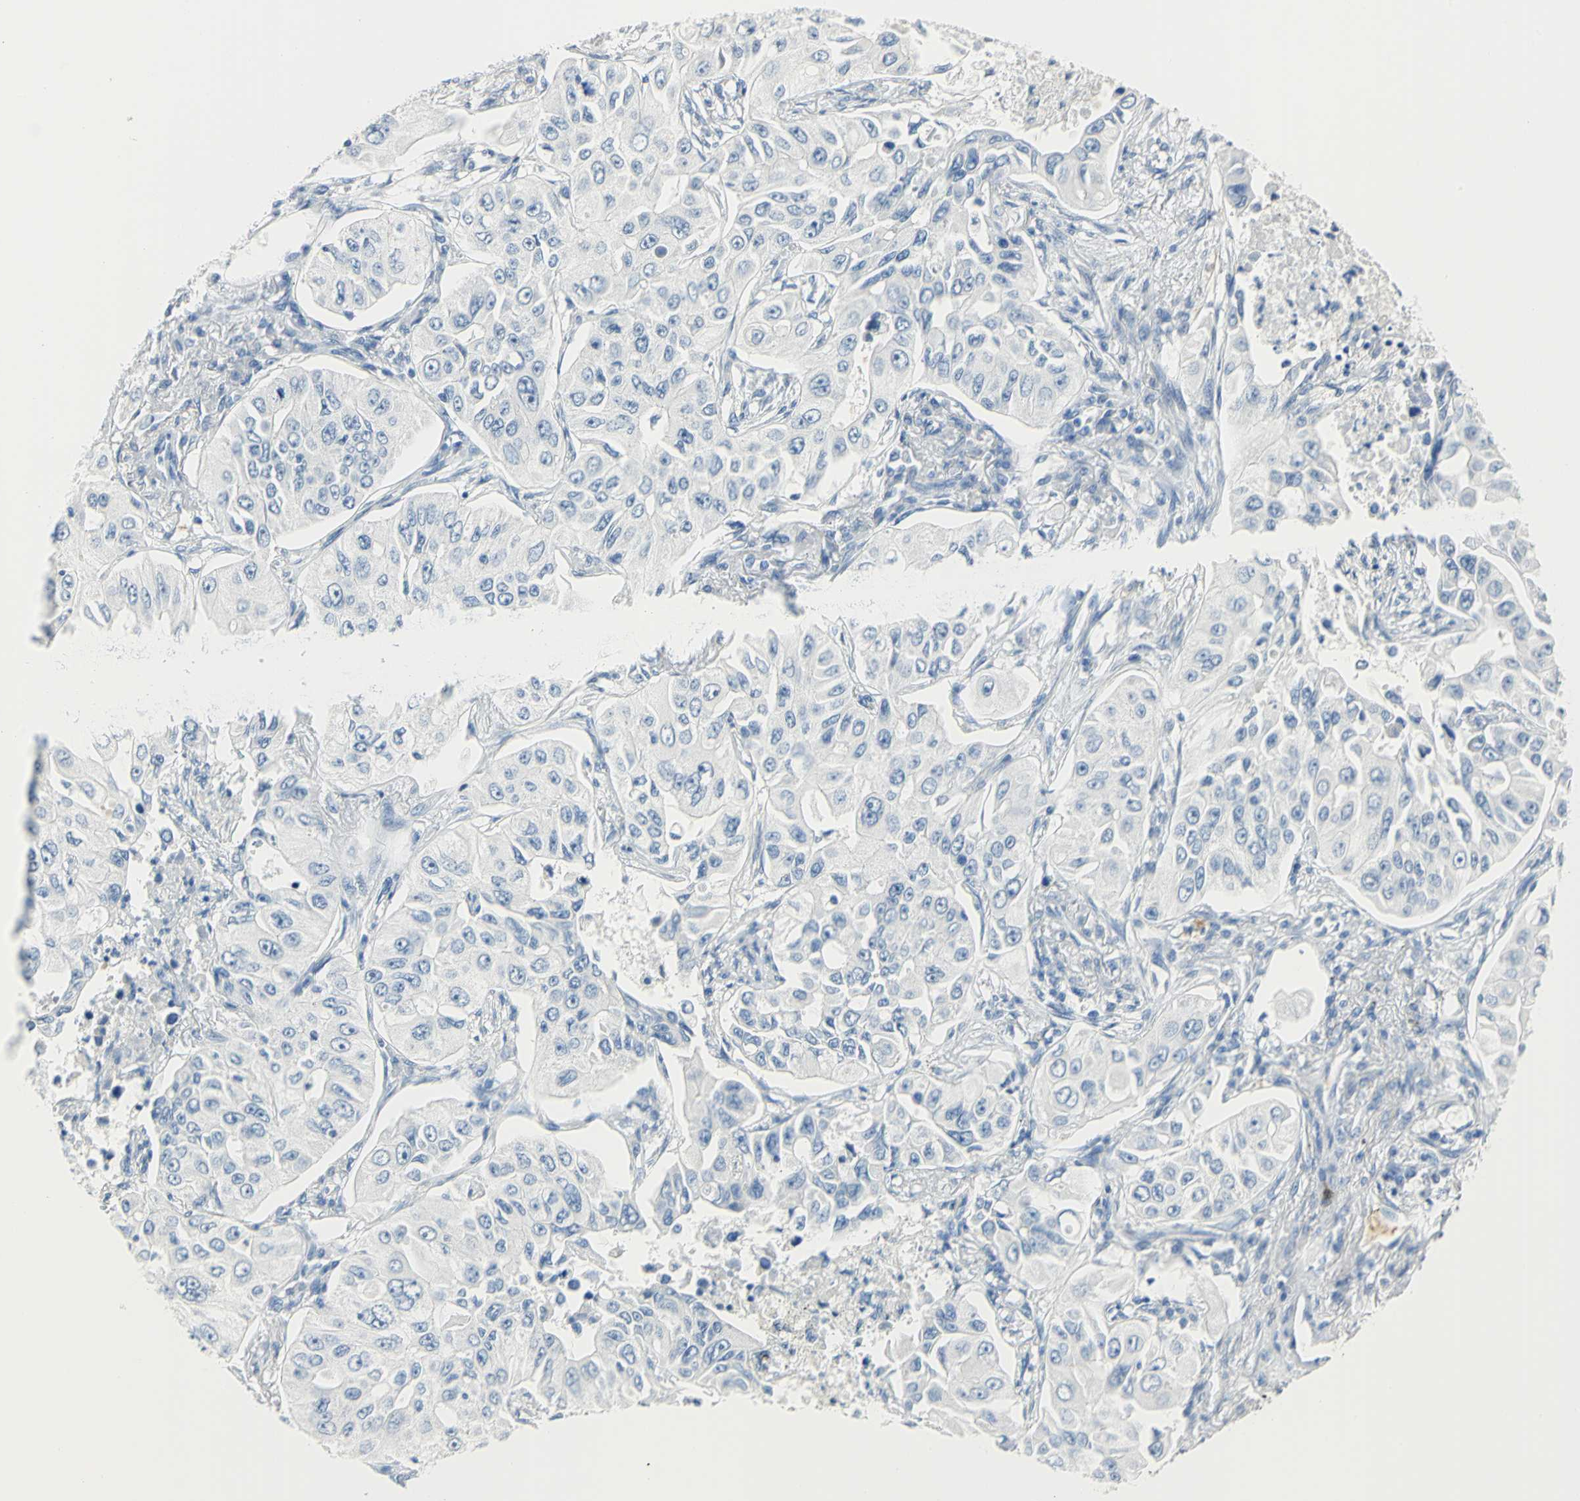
{"staining": {"intensity": "negative", "quantity": "none", "location": "none"}, "tissue": "lung cancer", "cell_type": "Tumor cells", "image_type": "cancer", "snomed": [{"axis": "morphology", "description": "Adenocarcinoma, NOS"}, {"axis": "topography", "description": "Lung"}], "caption": "An IHC micrograph of lung adenocarcinoma is shown. There is no staining in tumor cells of lung adenocarcinoma.", "gene": "CA3", "patient": {"sex": "male", "age": 84}}